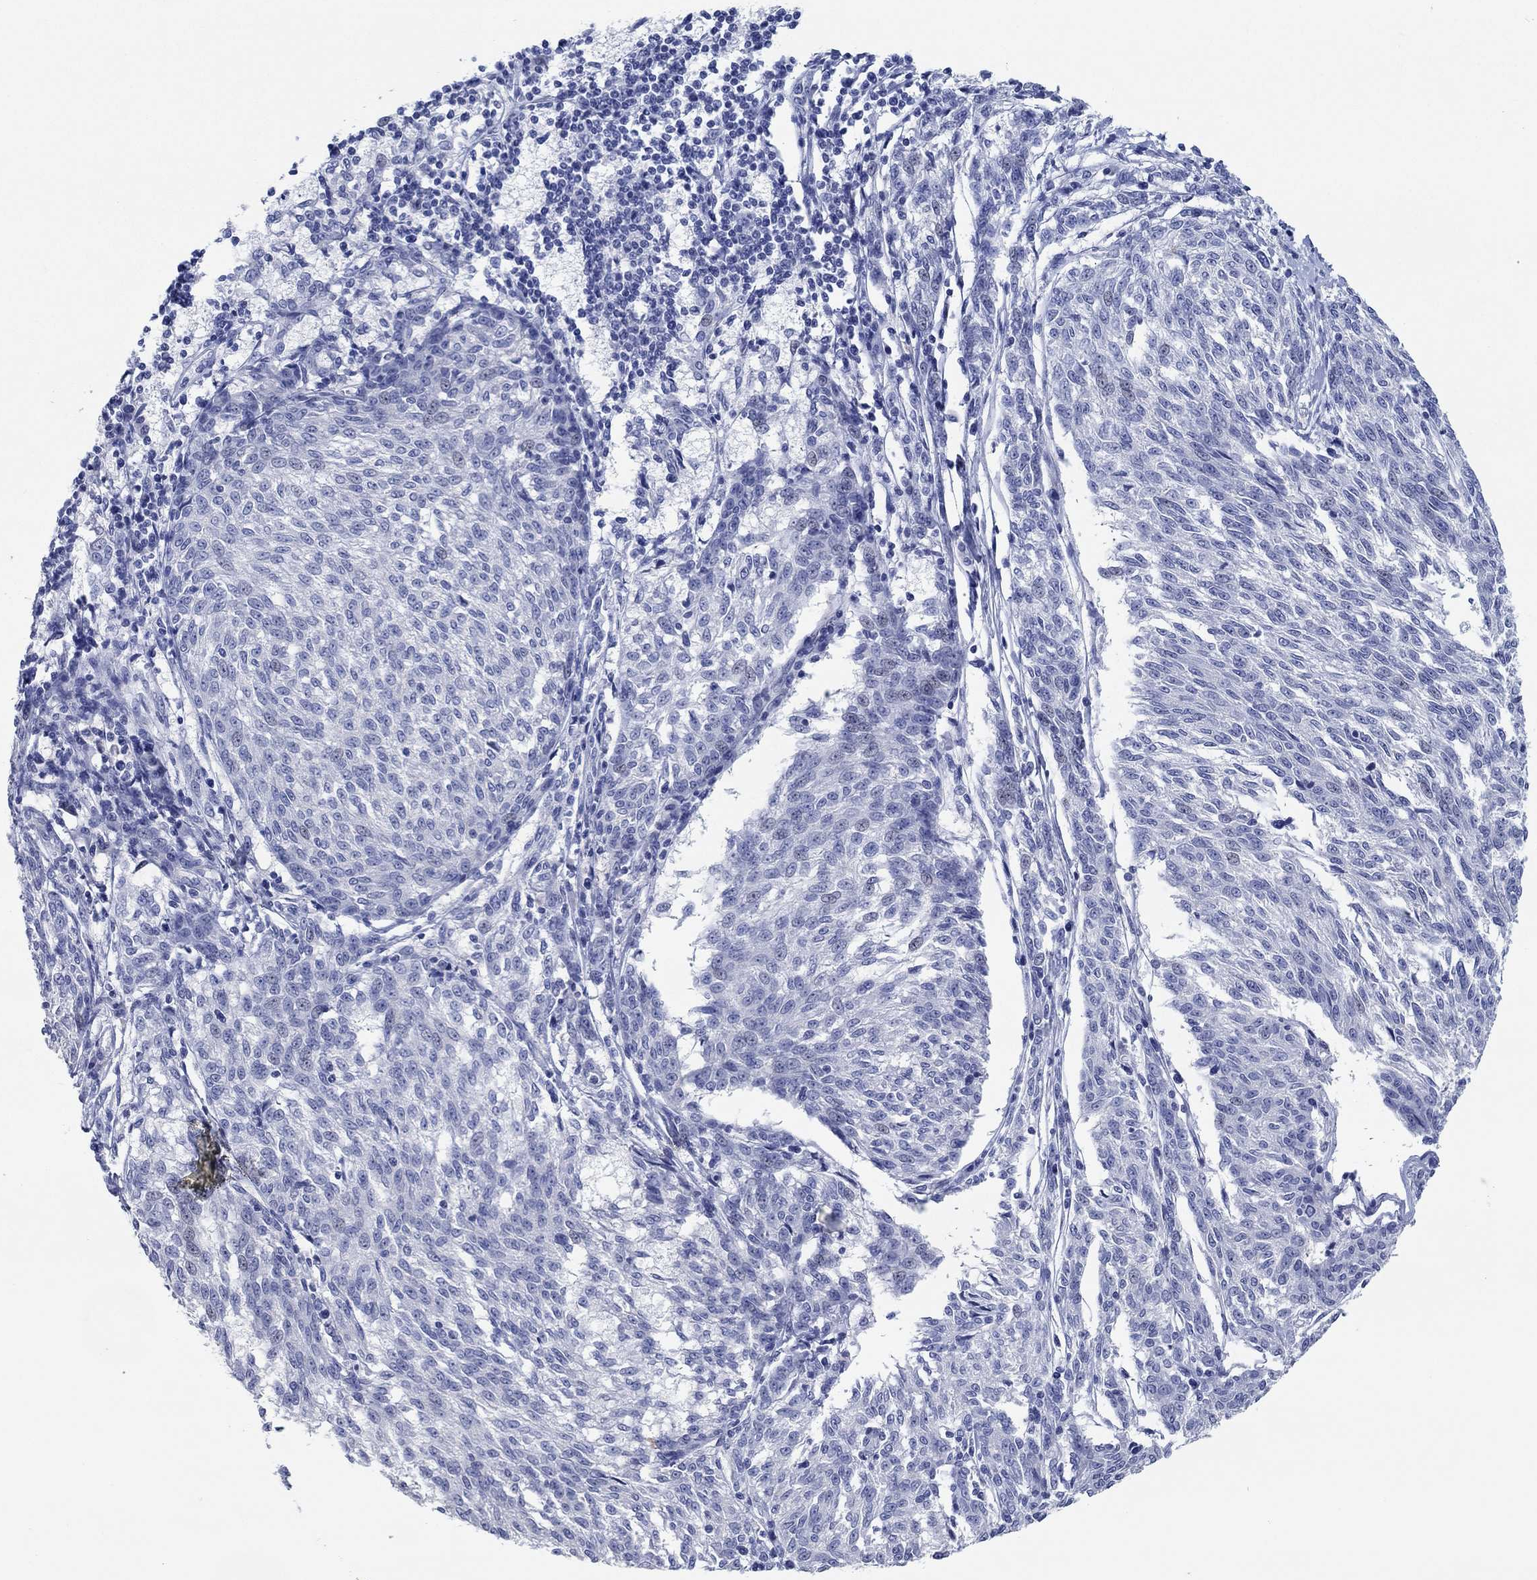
{"staining": {"intensity": "negative", "quantity": "none", "location": "none"}, "tissue": "melanoma", "cell_type": "Tumor cells", "image_type": "cancer", "snomed": [{"axis": "morphology", "description": "Malignant melanoma, NOS"}, {"axis": "topography", "description": "Skin"}], "caption": "Malignant melanoma stained for a protein using immunohistochemistry (IHC) displays no positivity tumor cells.", "gene": "POU5F1", "patient": {"sex": "female", "age": 72}}